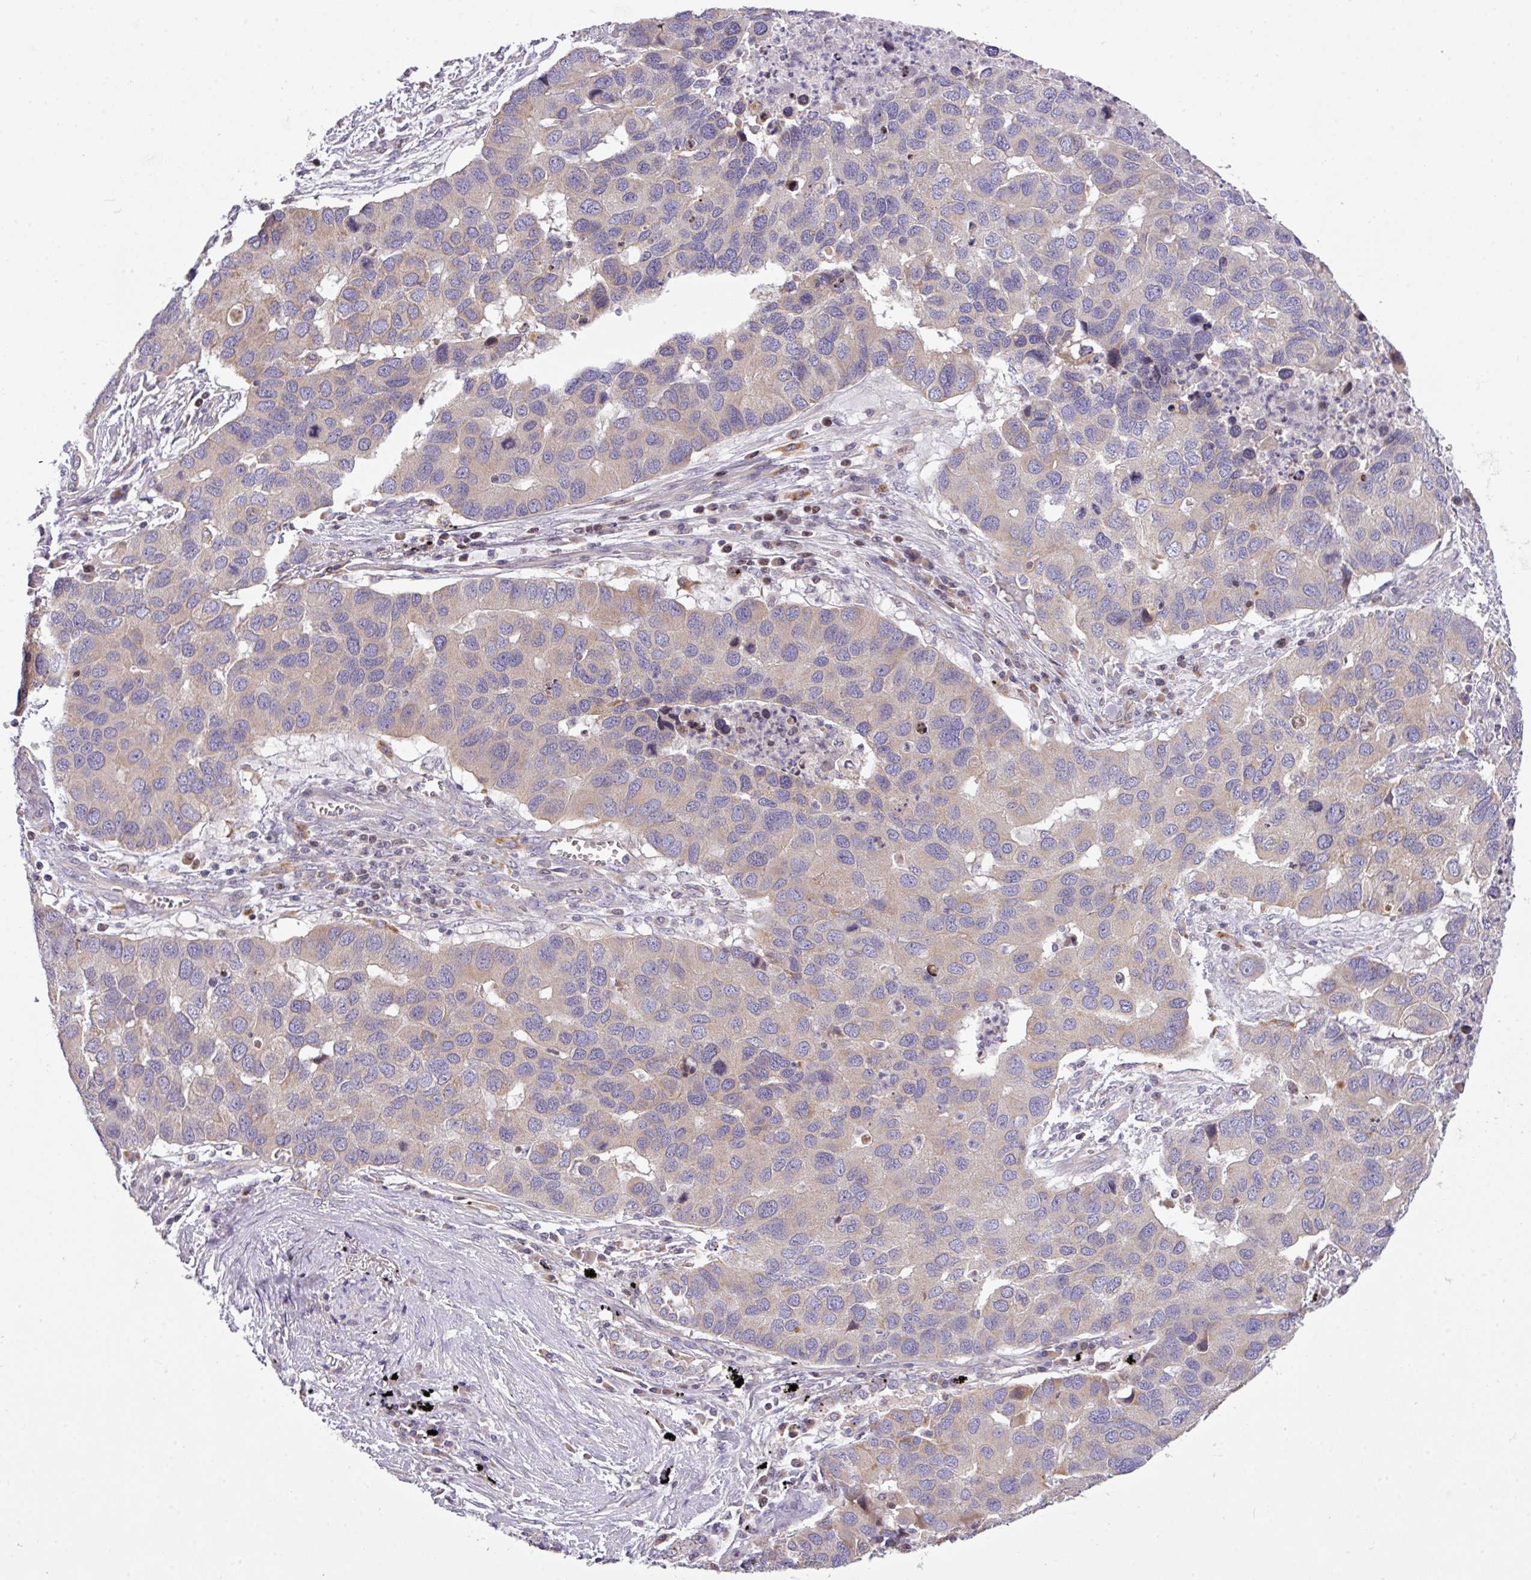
{"staining": {"intensity": "weak", "quantity": ">75%", "location": "cytoplasmic/membranous"}, "tissue": "lung cancer", "cell_type": "Tumor cells", "image_type": "cancer", "snomed": [{"axis": "morphology", "description": "Aneuploidy"}, {"axis": "morphology", "description": "Adenocarcinoma, NOS"}, {"axis": "topography", "description": "Lymph node"}, {"axis": "topography", "description": "Lung"}], "caption": "A high-resolution photomicrograph shows immunohistochemistry (IHC) staining of lung cancer, which reveals weak cytoplasmic/membranous expression in approximately >75% of tumor cells.", "gene": "ZNF394", "patient": {"sex": "female", "age": 74}}